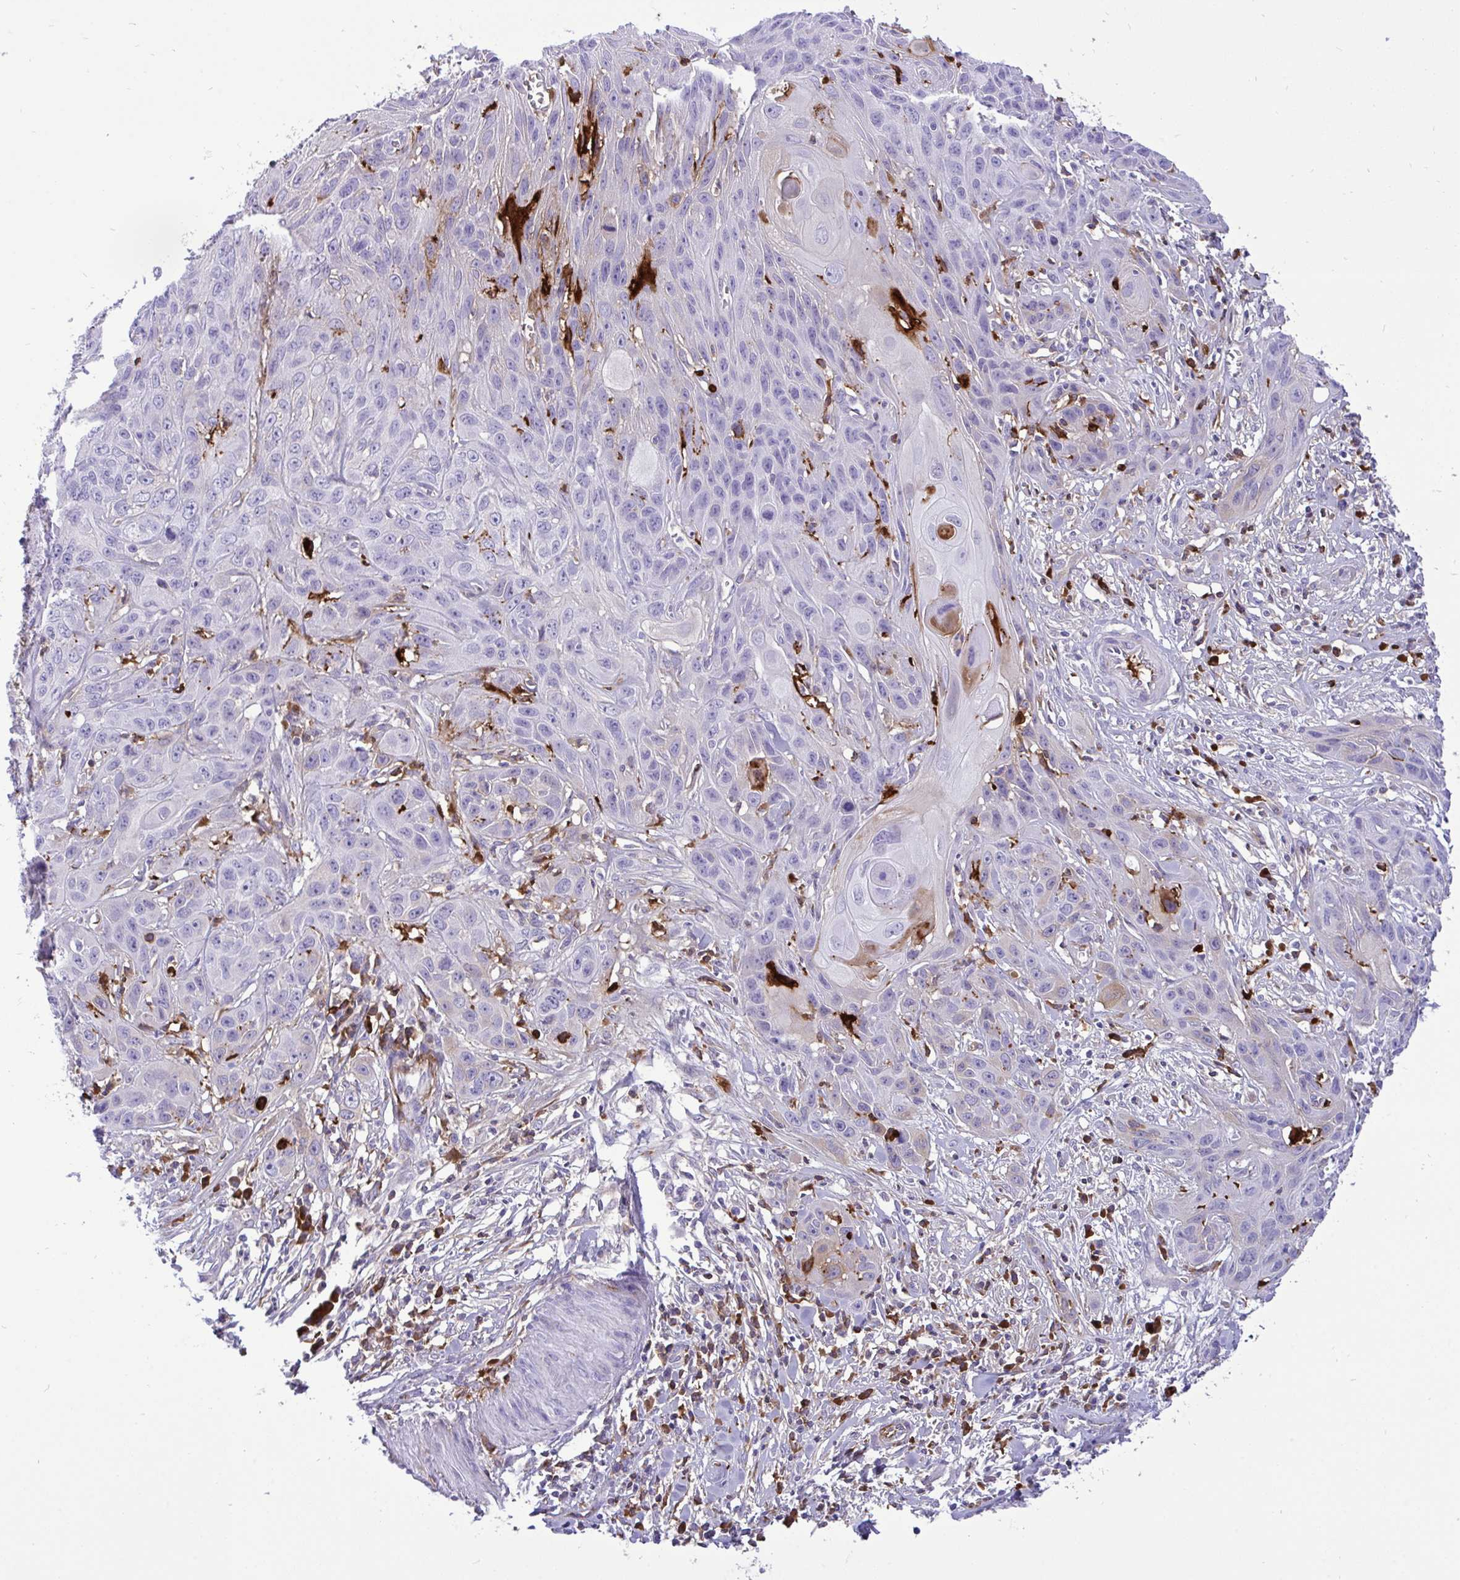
{"staining": {"intensity": "weak", "quantity": "<25%", "location": "cytoplasmic/membranous"}, "tissue": "skin cancer", "cell_type": "Tumor cells", "image_type": "cancer", "snomed": [{"axis": "morphology", "description": "Squamous cell carcinoma, NOS"}, {"axis": "topography", "description": "Skin"}, {"axis": "topography", "description": "Vulva"}], "caption": "This micrograph is of skin cancer (squamous cell carcinoma) stained with immunohistochemistry to label a protein in brown with the nuclei are counter-stained blue. There is no positivity in tumor cells.", "gene": "F2", "patient": {"sex": "female", "age": 83}}